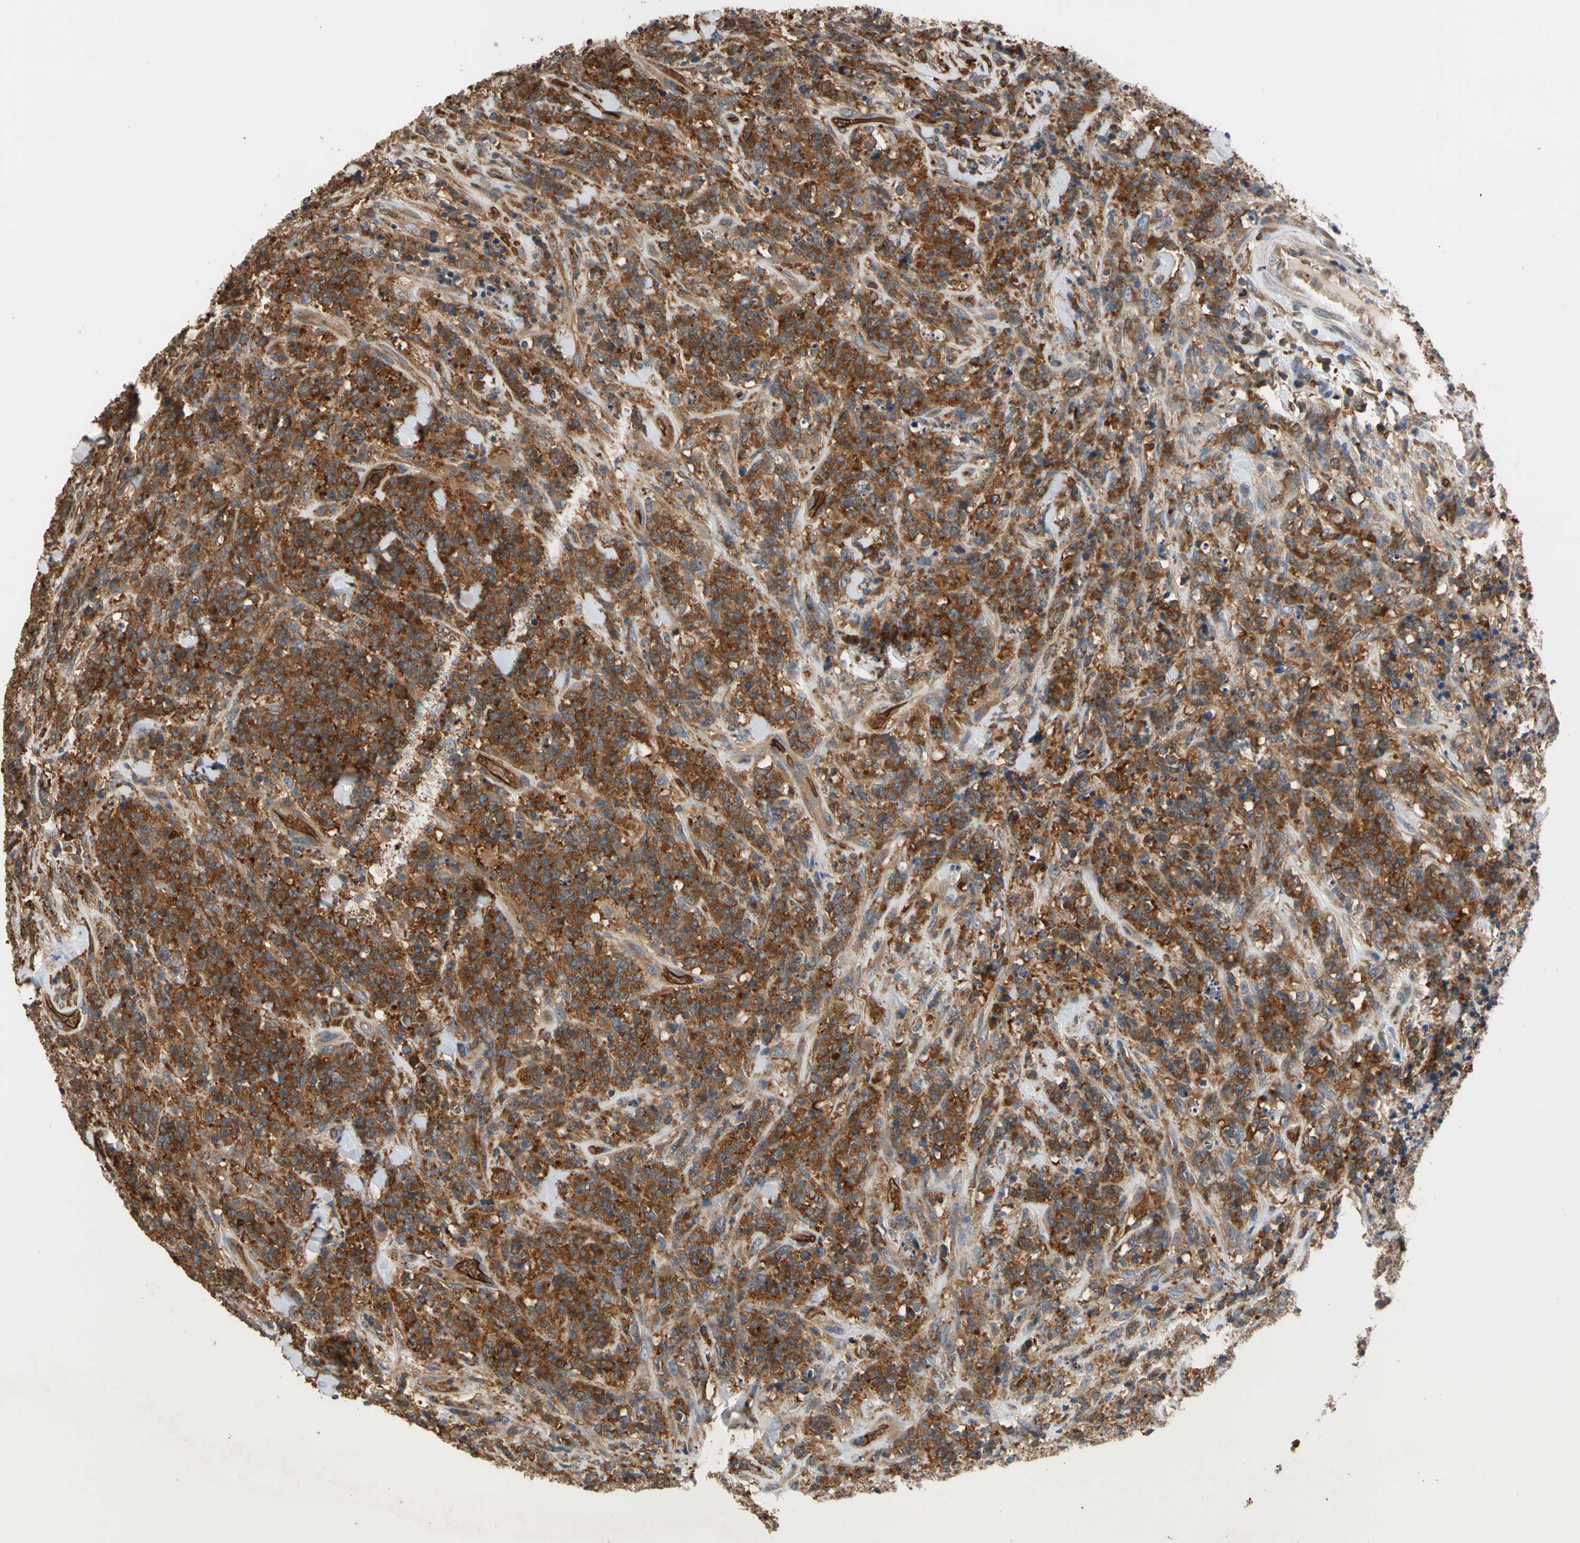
{"staining": {"intensity": "strong", "quantity": ">75%", "location": "cytoplasmic/membranous"}, "tissue": "lymphoma", "cell_type": "Tumor cells", "image_type": "cancer", "snomed": [{"axis": "morphology", "description": "Malignant lymphoma, non-Hodgkin's type, High grade"}, {"axis": "topography", "description": "Soft tissue"}], "caption": "Immunohistochemistry (IHC) photomicrograph of lymphoma stained for a protein (brown), which demonstrates high levels of strong cytoplasmic/membranous expression in about >75% of tumor cells.", "gene": "RIOK2", "patient": {"sex": "male", "age": 18}}